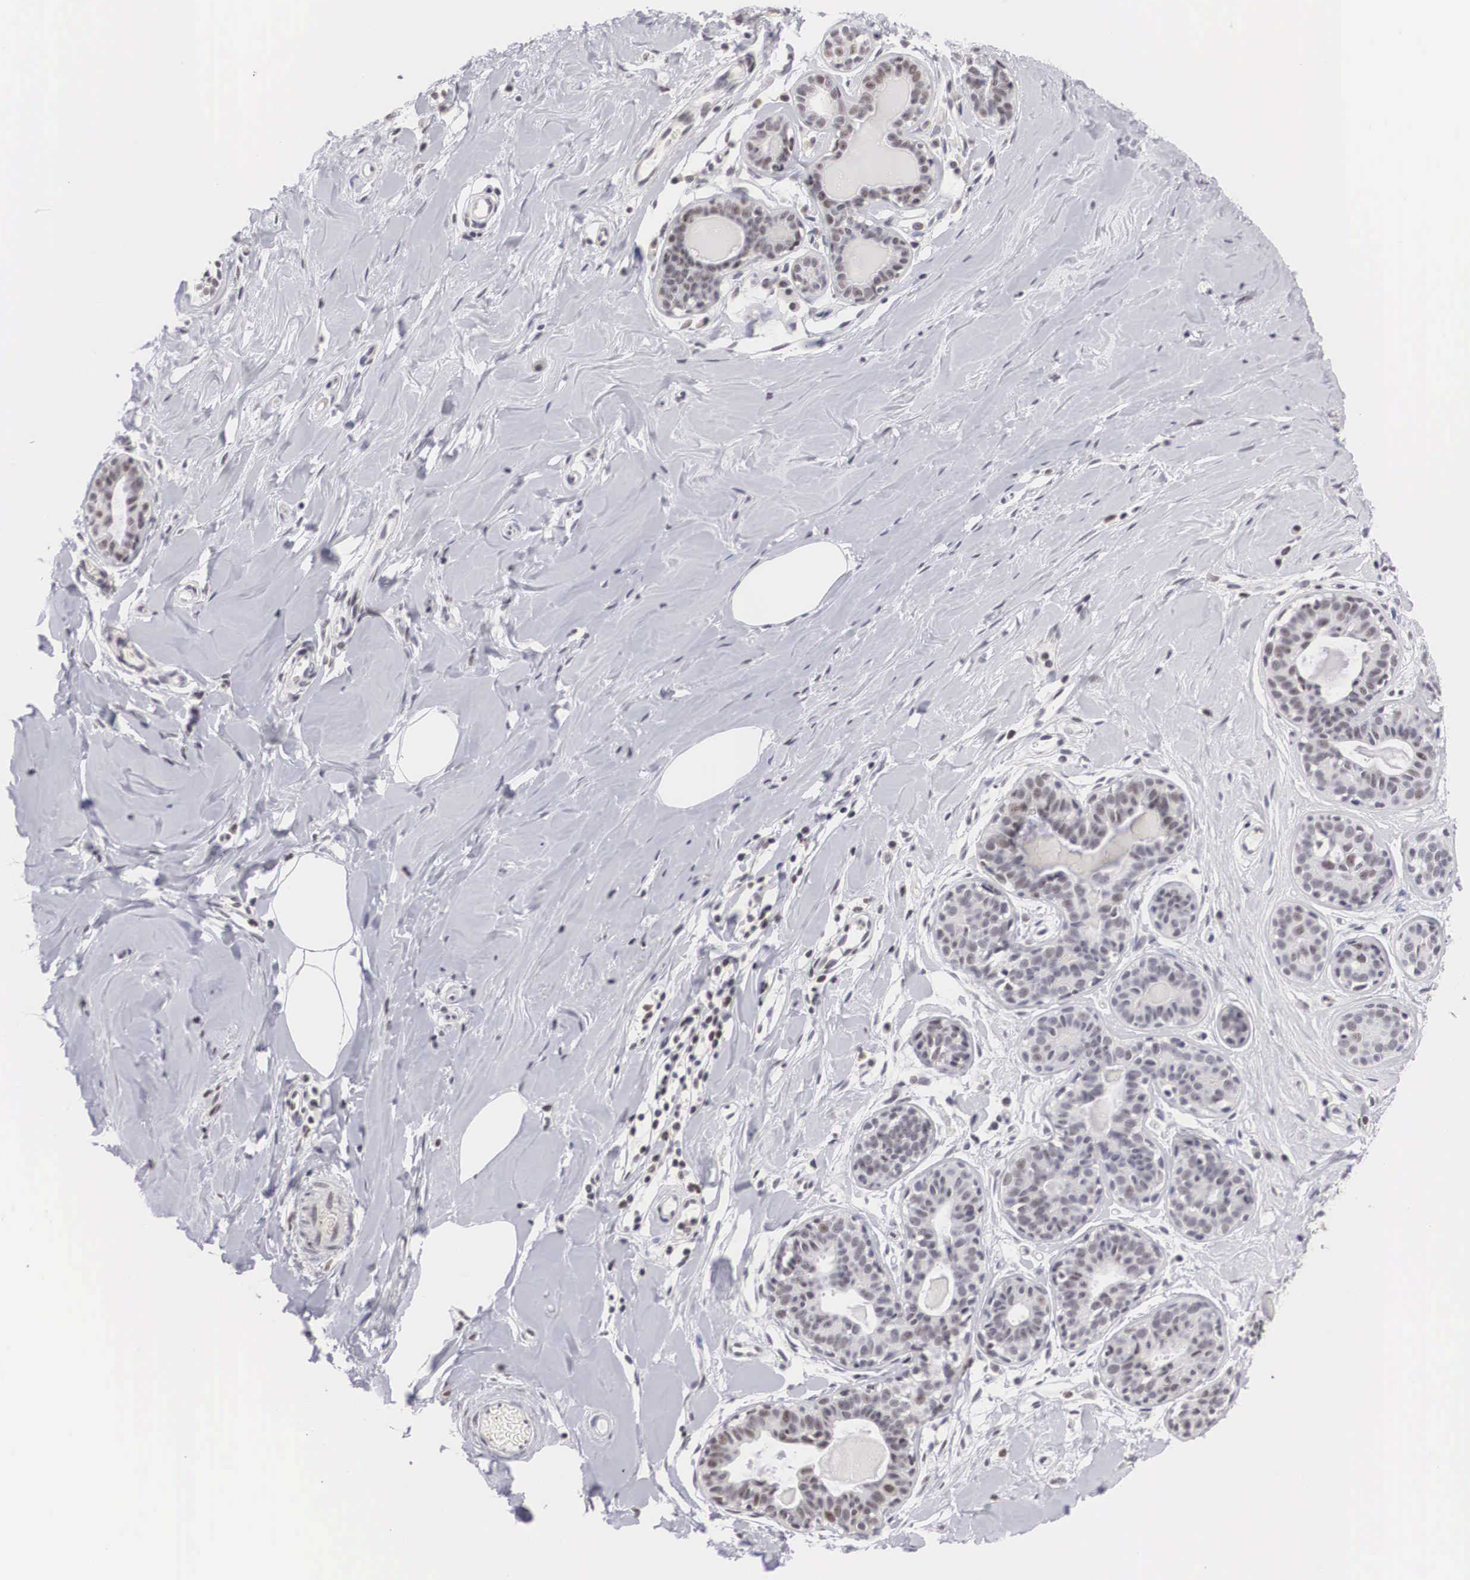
{"staining": {"intensity": "negative", "quantity": "none", "location": "none"}, "tissue": "breast", "cell_type": "Adipocytes", "image_type": "normal", "snomed": [{"axis": "morphology", "description": "Normal tissue, NOS"}, {"axis": "topography", "description": "Breast"}], "caption": "This is a micrograph of immunohistochemistry (IHC) staining of normal breast, which shows no positivity in adipocytes.", "gene": "FAM47A", "patient": {"sex": "female", "age": 44}}